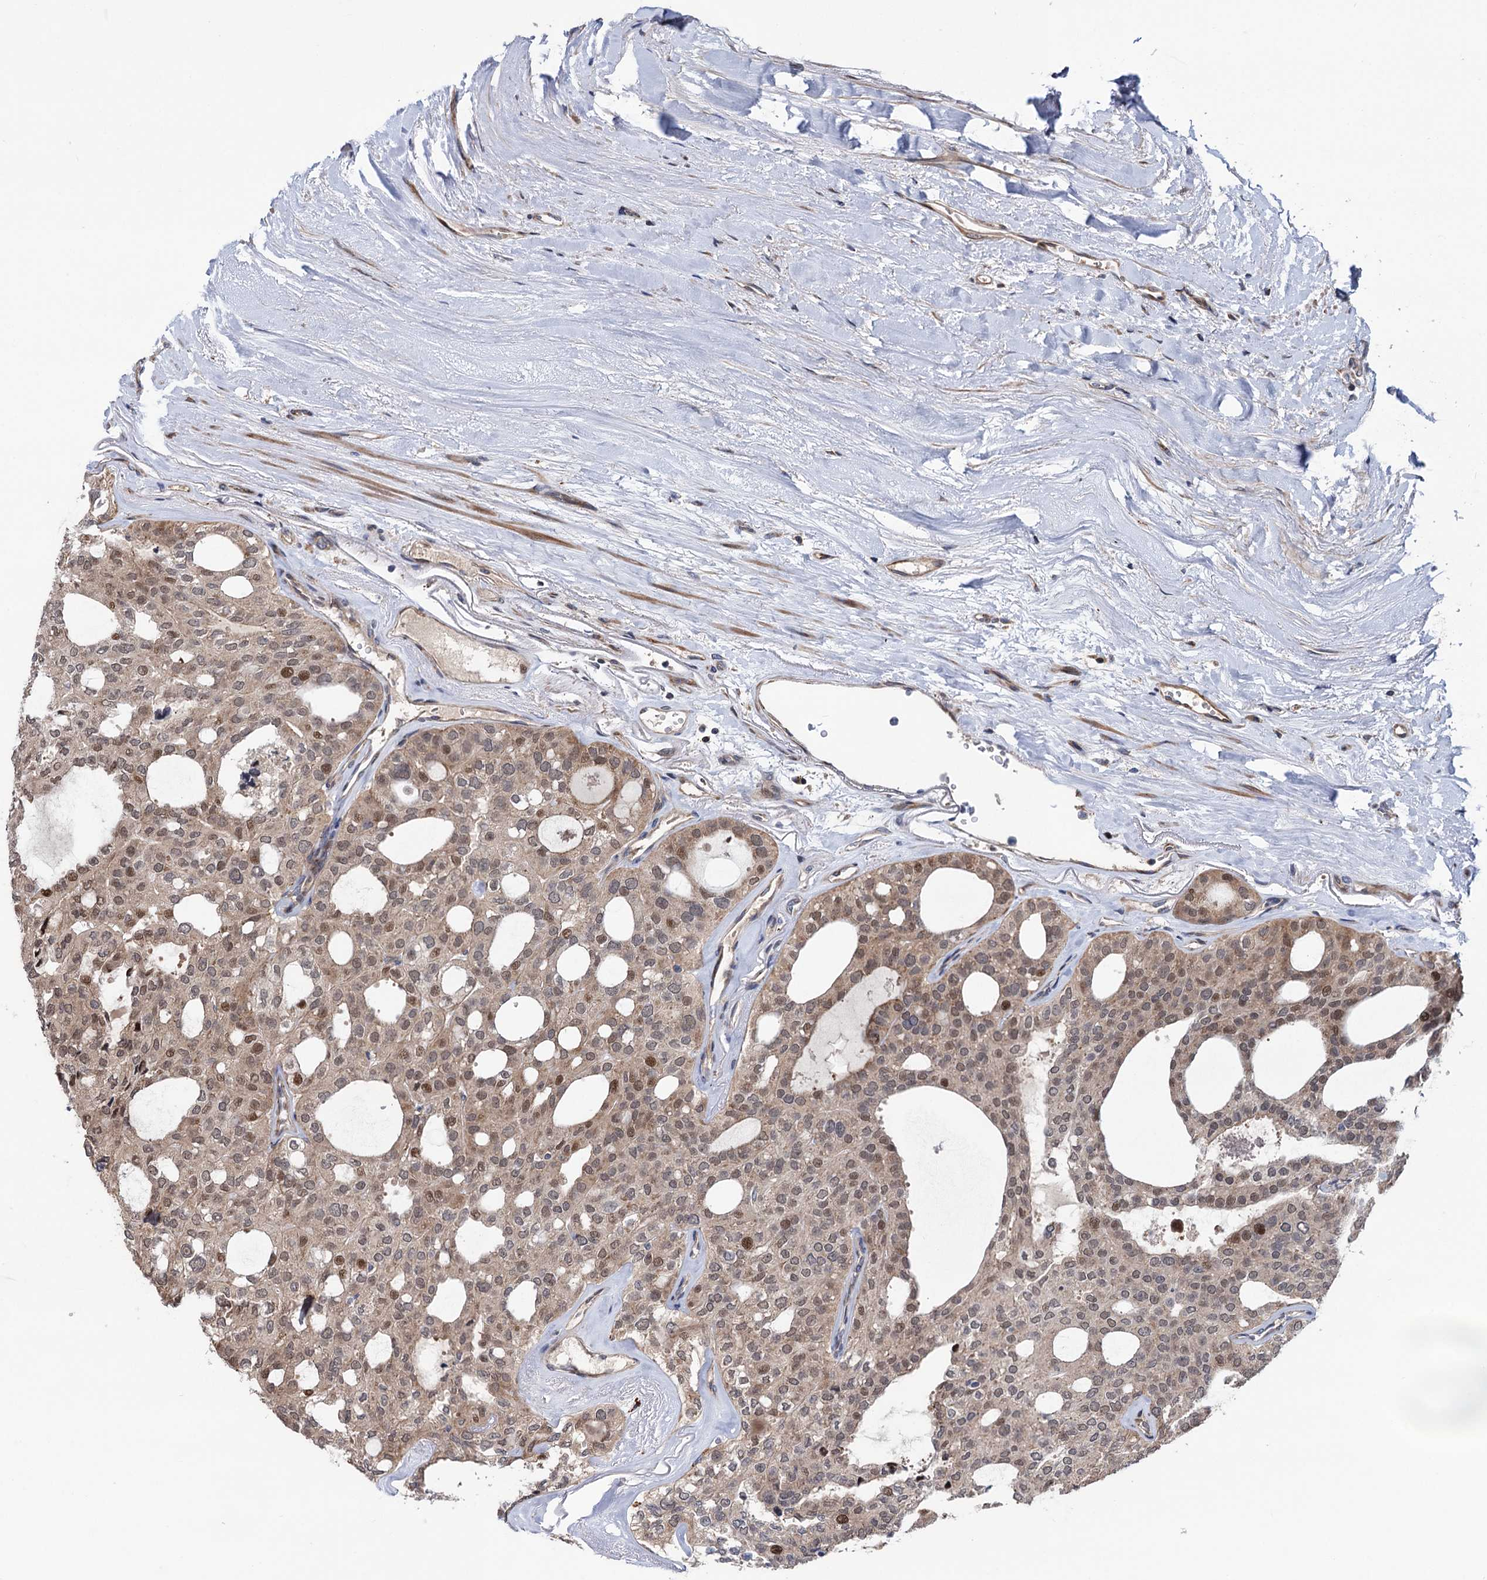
{"staining": {"intensity": "moderate", "quantity": "<25%", "location": "cytoplasmic/membranous,nuclear"}, "tissue": "thyroid cancer", "cell_type": "Tumor cells", "image_type": "cancer", "snomed": [{"axis": "morphology", "description": "Follicular adenoma carcinoma, NOS"}, {"axis": "topography", "description": "Thyroid gland"}], "caption": "Protein staining by immunohistochemistry (IHC) demonstrates moderate cytoplasmic/membranous and nuclear staining in about <25% of tumor cells in thyroid cancer (follicular adenoma carcinoma).", "gene": "UBR1", "patient": {"sex": "male", "age": 75}}